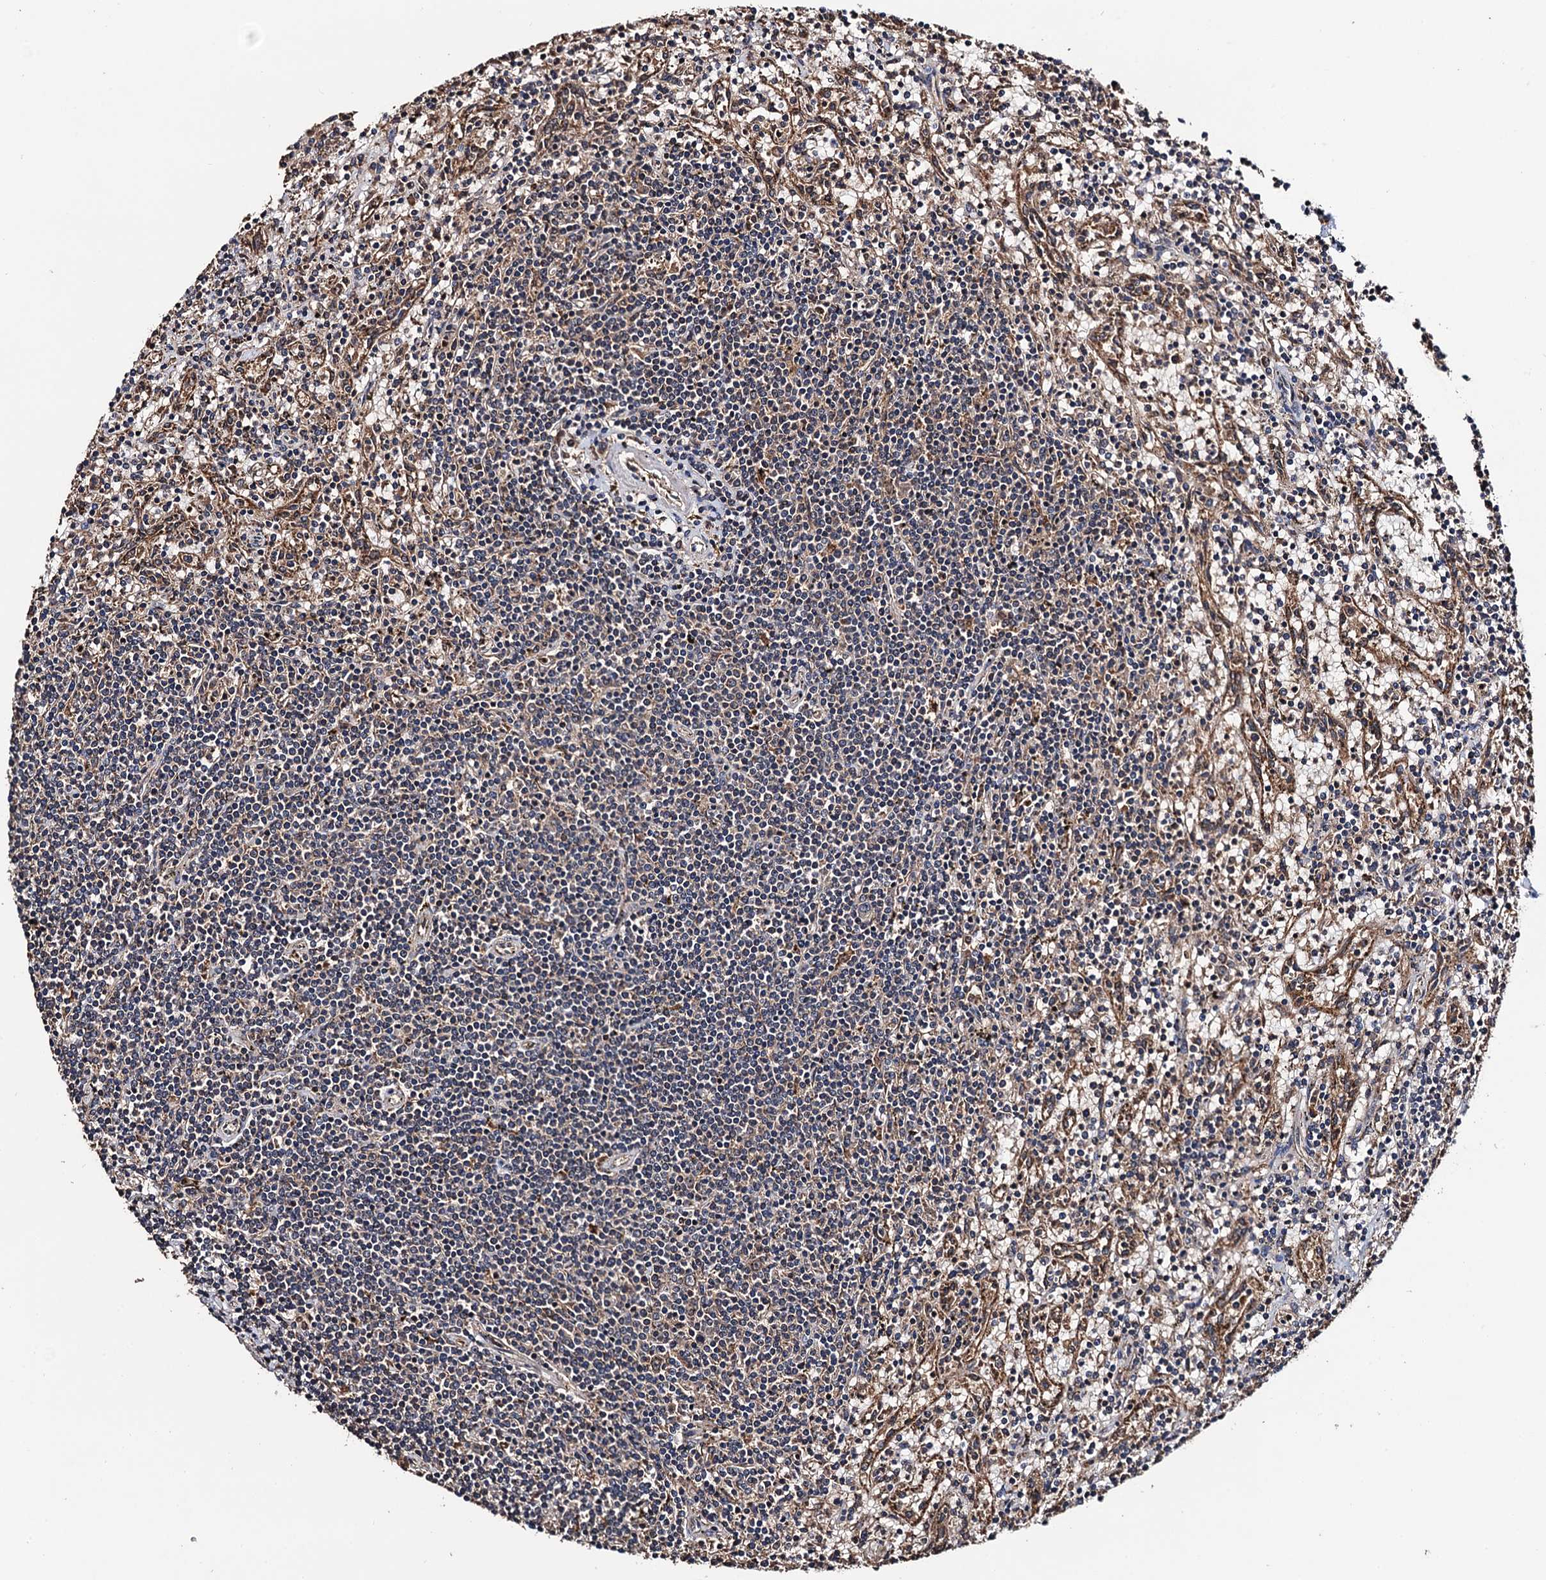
{"staining": {"intensity": "weak", "quantity": "25%-75%", "location": "cytoplasmic/membranous"}, "tissue": "lymphoma", "cell_type": "Tumor cells", "image_type": "cancer", "snomed": [{"axis": "morphology", "description": "Malignant lymphoma, non-Hodgkin's type, Low grade"}, {"axis": "topography", "description": "Spleen"}], "caption": "This image exhibits lymphoma stained with IHC to label a protein in brown. The cytoplasmic/membranous of tumor cells show weak positivity for the protein. Nuclei are counter-stained blue.", "gene": "RGS11", "patient": {"sex": "male", "age": 76}}